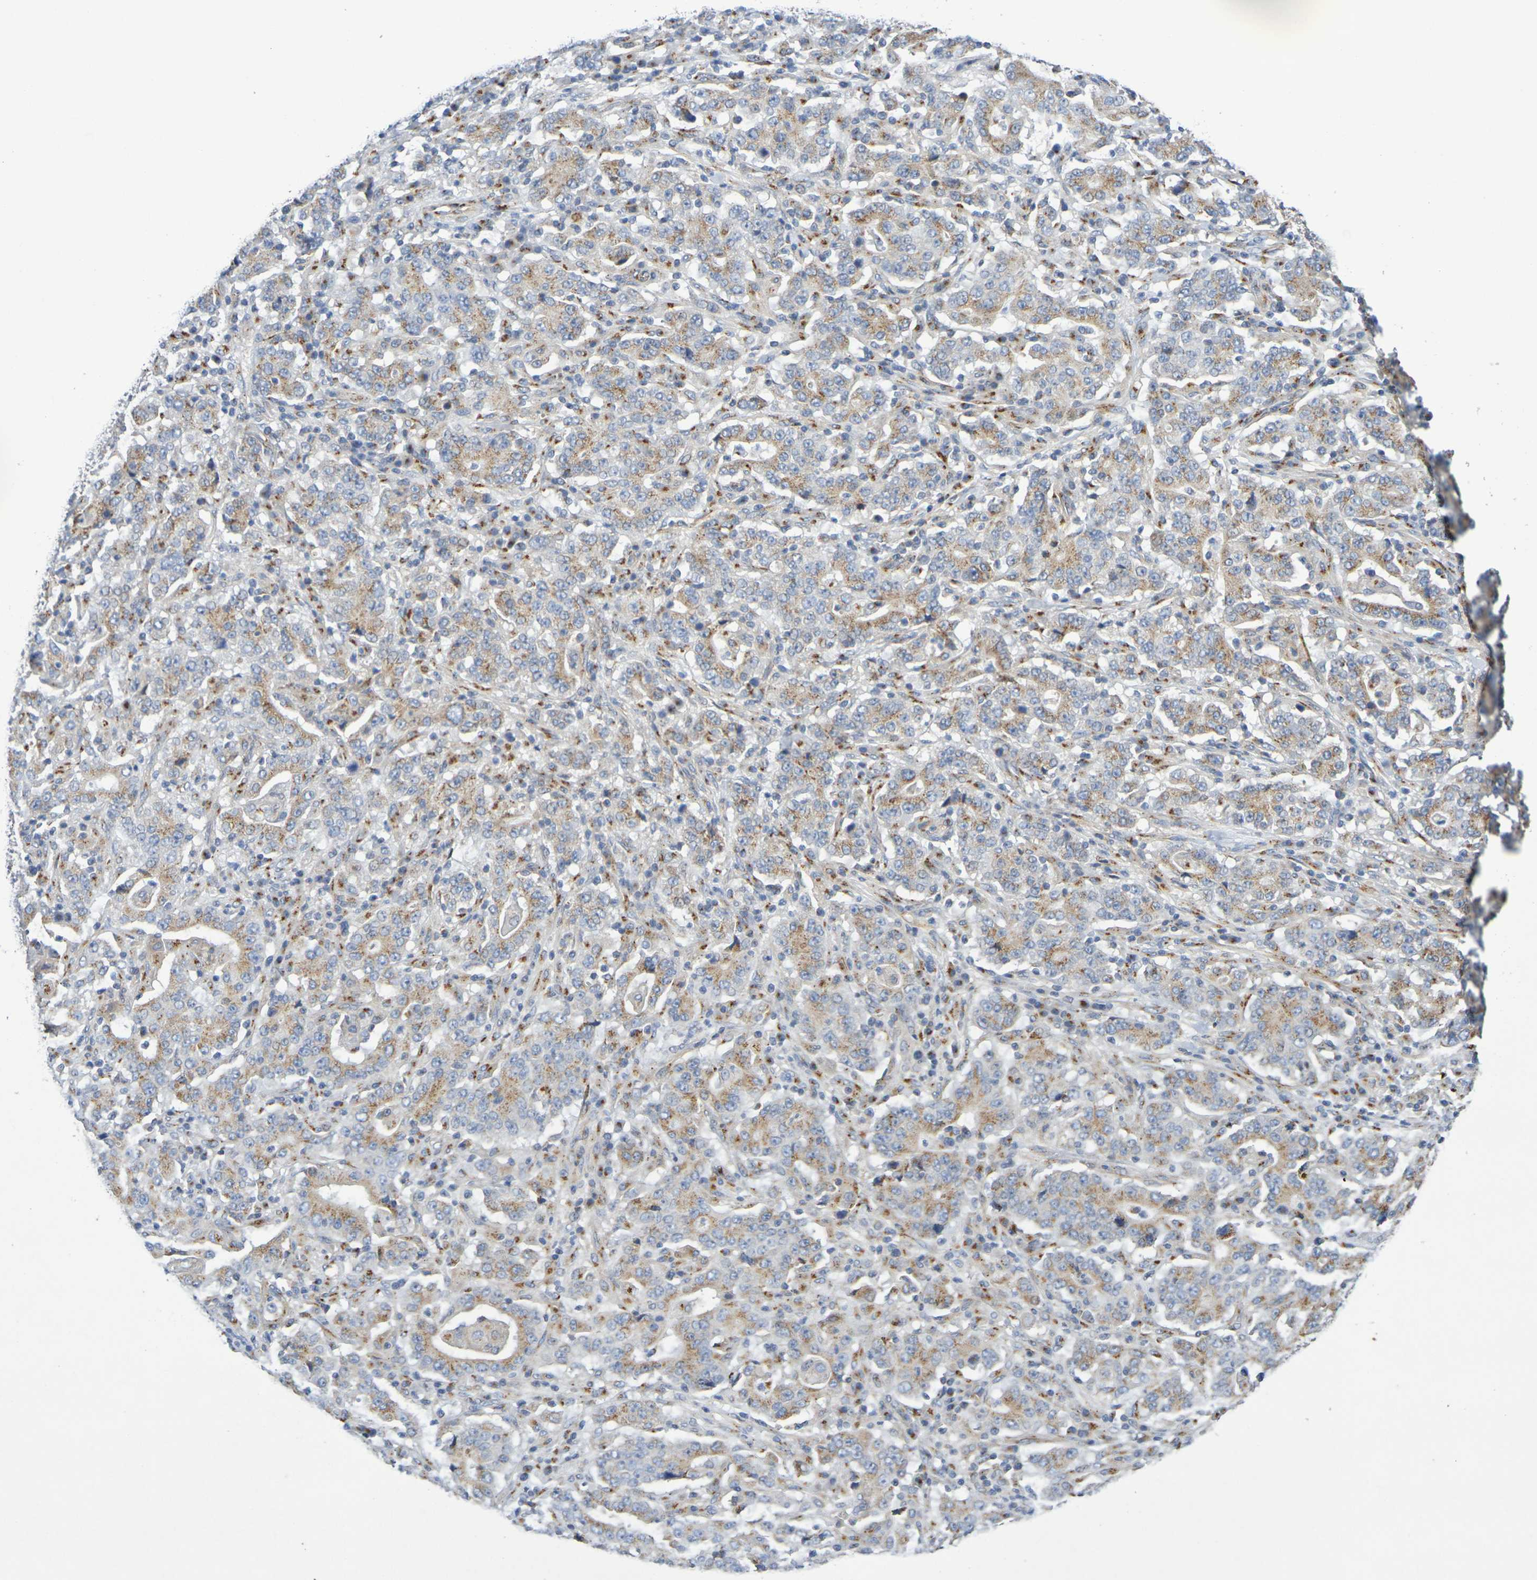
{"staining": {"intensity": "weak", "quantity": ">75%", "location": "cytoplasmic/membranous"}, "tissue": "stomach cancer", "cell_type": "Tumor cells", "image_type": "cancer", "snomed": [{"axis": "morphology", "description": "Normal tissue, NOS"}, {"axis": "morphology", "description": "Adenocarcinoma, NOS"}, {"axis": "topography", "description": "Stomach, upper"}, {"axis": "topography", "description": "Stomach"}], "caption": "This is an image of immunohistochemistry (IHC) staining of adenocarcinoma (stomach), which shows weak positivity in the cytoplasmic/membranous of tumor cells.", "gene": "DCP2", "patient": {"sex": "male", "age": 59}}